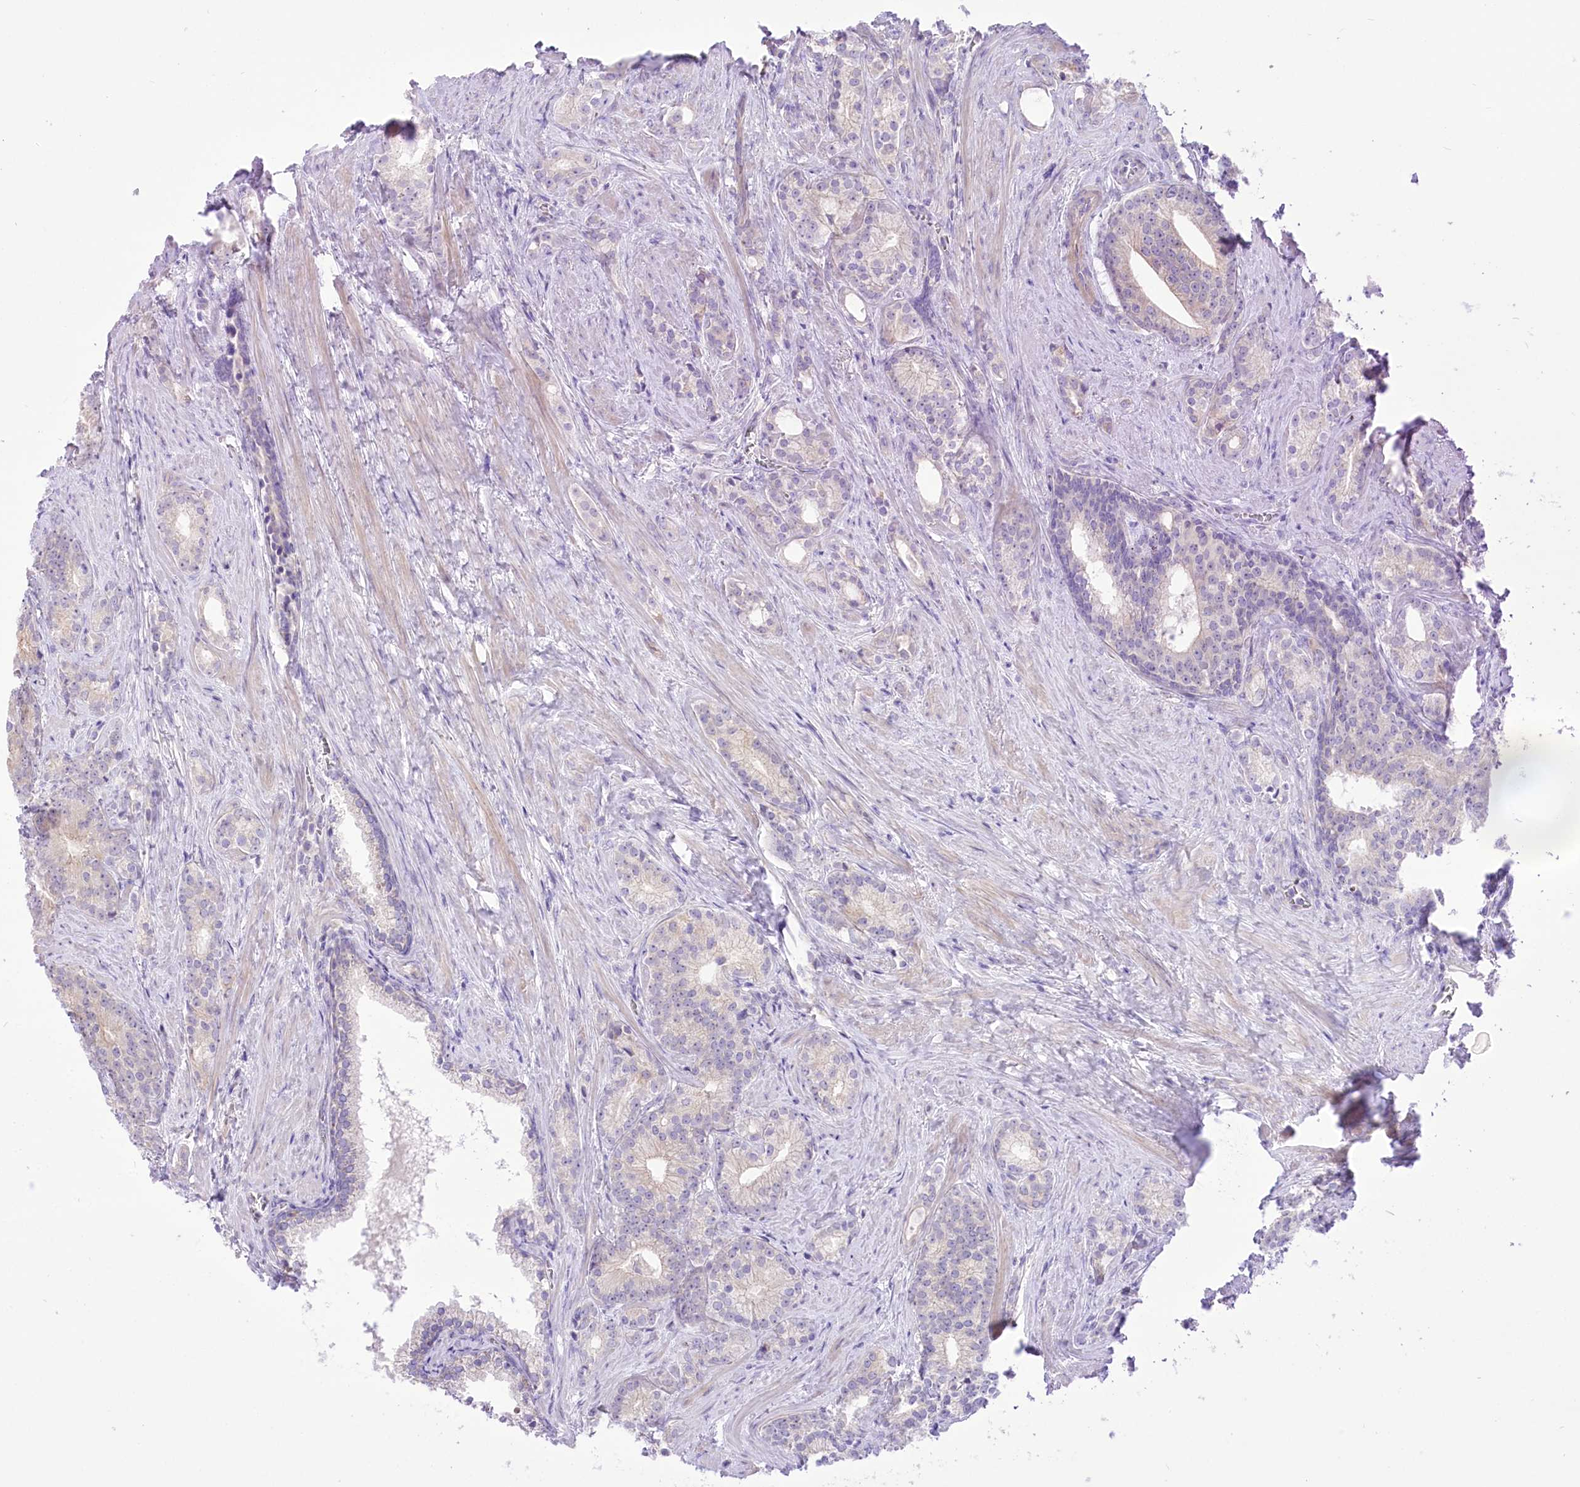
{"staining": {"intensity": "negative", "quantity": "none", "location": "none"}, "tissue": "prostate cancer", "cell_type": "Tumor cells", "image_type": "cancer", "snomed": [{"axis": "morphology", "description": "Adenocarcinoma, Low grade"}, {"axis": "topography", "description": "Prostate"}], "caption": "Immunohistochemistry (IHC) photomicrograph of human adenocarcinoma (low-grade) (prostate) stained for a protein (brown), which exhibits no positivity in tumor cells.", "gene": "HELT", "patient": {"sex": "male", "age": 71}}